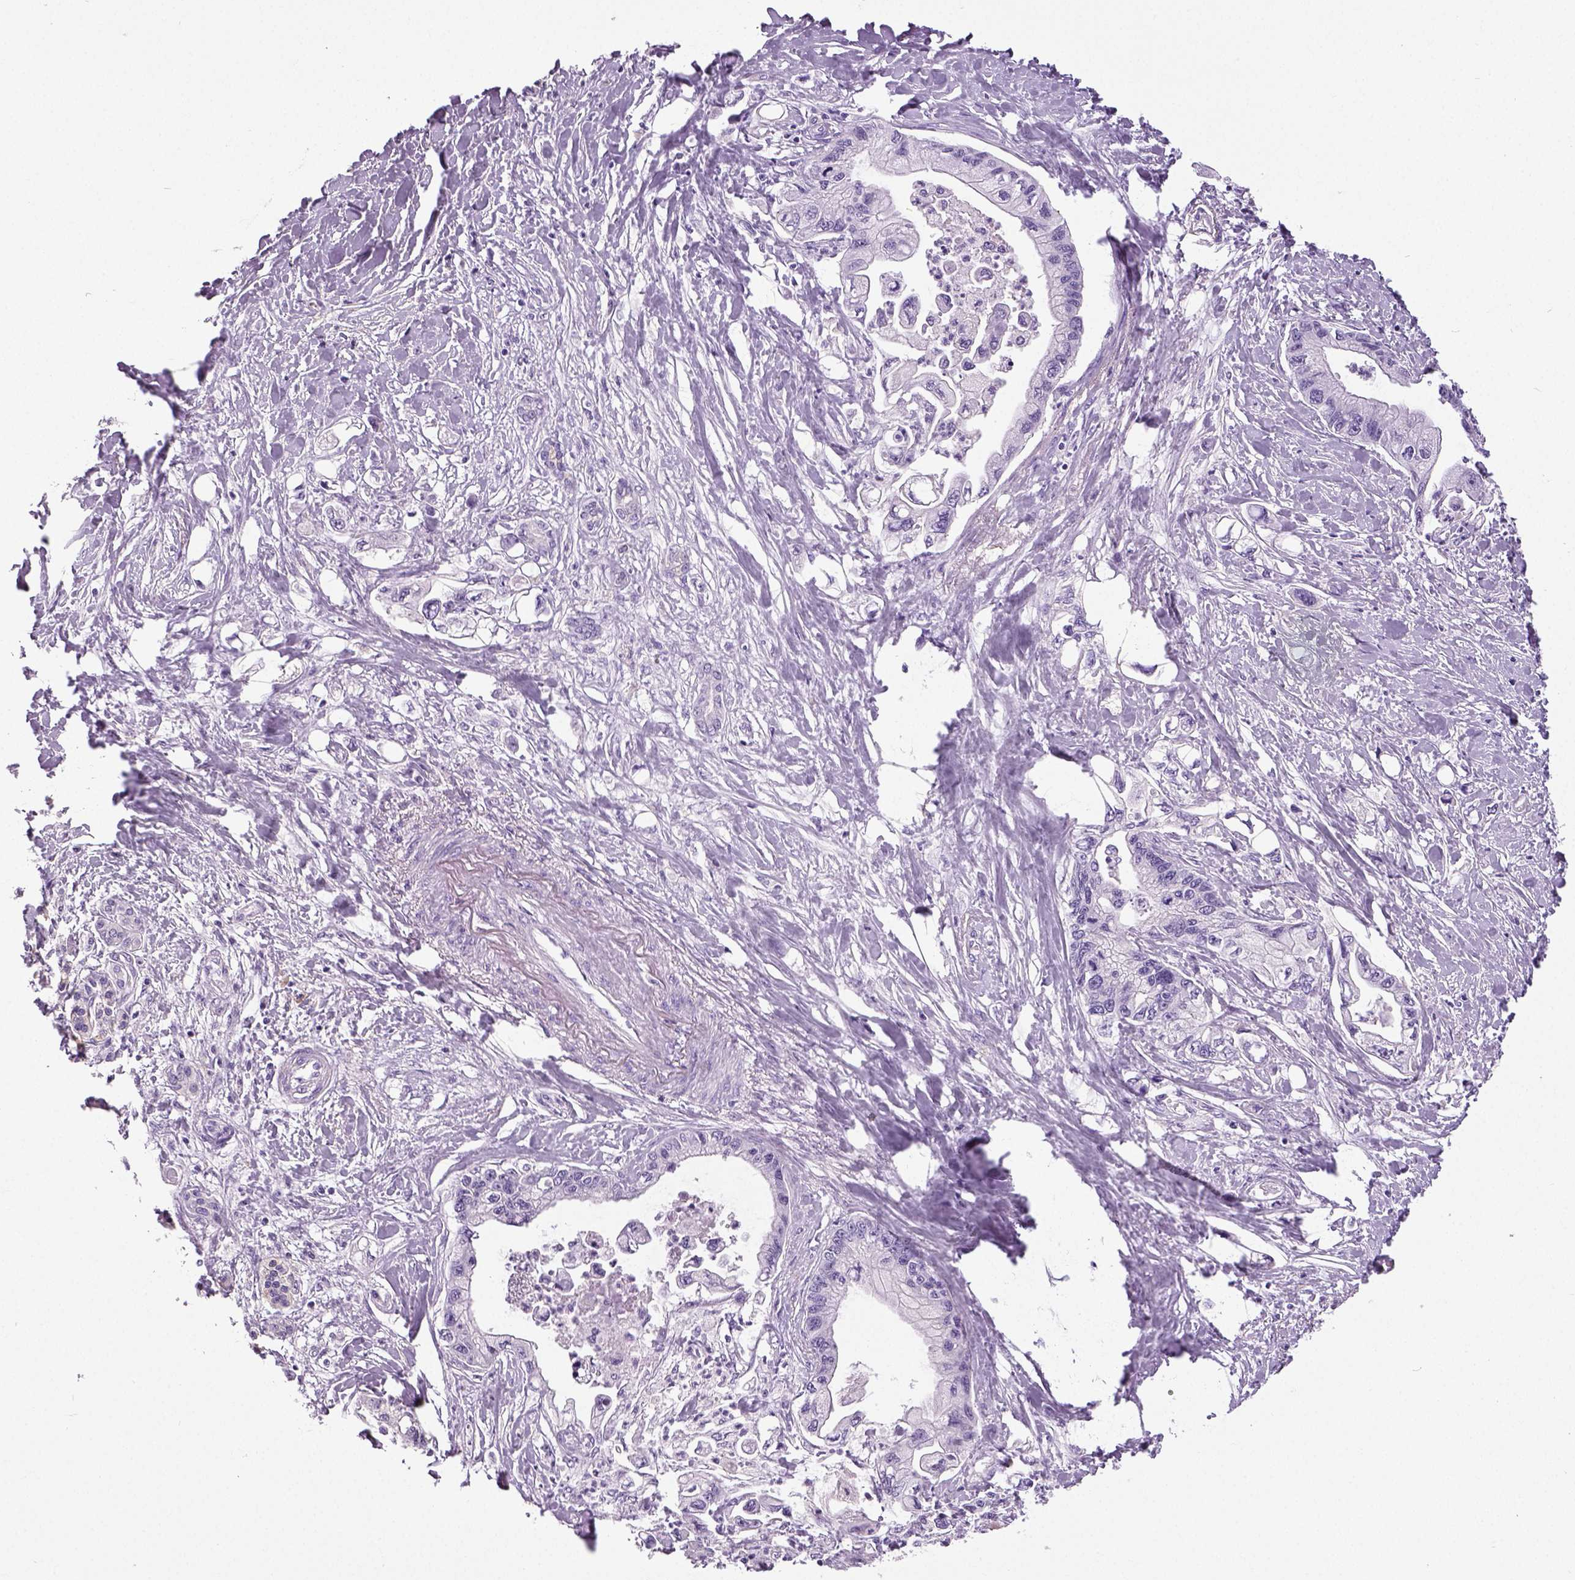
{"staining": {"intensity": "negative", "quantity": "none", "location": "none"}, "tissue": "pancreatic cancer", "cell_type": "Tumor cells", "image_type": "cancer", "snomed": [{"axis": "morphology", "description": "Adenocarcinoma, NOS"}, {"axis": "topography", "description": "Pancreas"}], "caption": "Tumor cells show no significant staining in adenocarcinoma (pancreatic). Brightfield microscopy of IHC stained with DAB (brown) and hematoxylin (blue), captured at high magnification.", "gene": "NECAB2", "patient": {"sex": "male", "age": 61}}